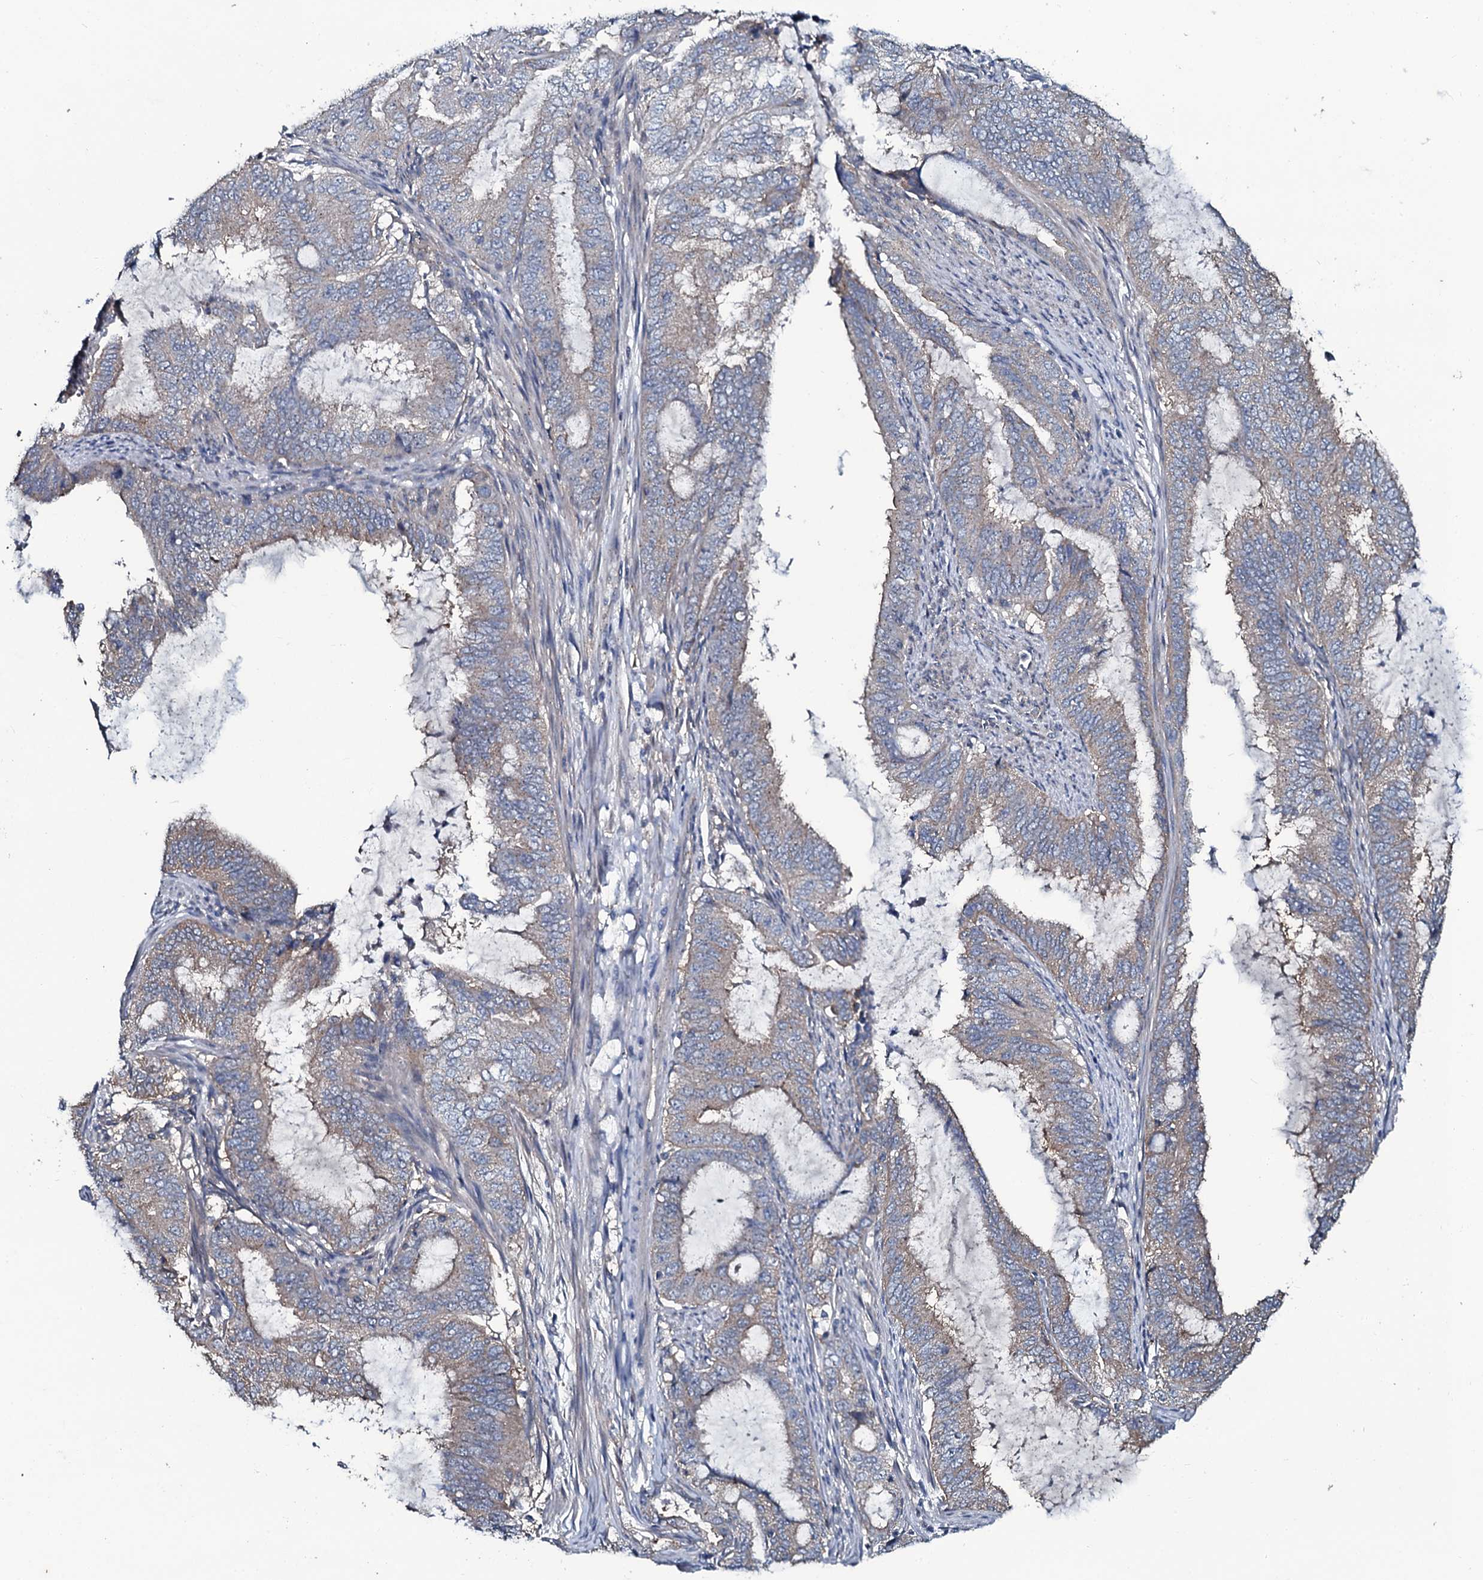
{"staining": {"intensity": "weak", "quantity": "25%-75%", "location": "cytoplasmic/membranous"}, "tissue": "endometrial cancer", "cell_type": "Tumor cells", "image_type": "cancer", "snomed": [{"axis": "morphology", "description": "Adenocarcinoma, NOS"}, {"axis": "topography", "description": "Endometrium"}], "caption": "The histopathology image reveals immunohistochemical staining of adenocarcinoma (endometrial). There is weak cytoplasmic/membranous staining is present in about 25%-75% of tumor cells.", "gene": "USPL1", "patient": {"sex": "female", "age": 51}}